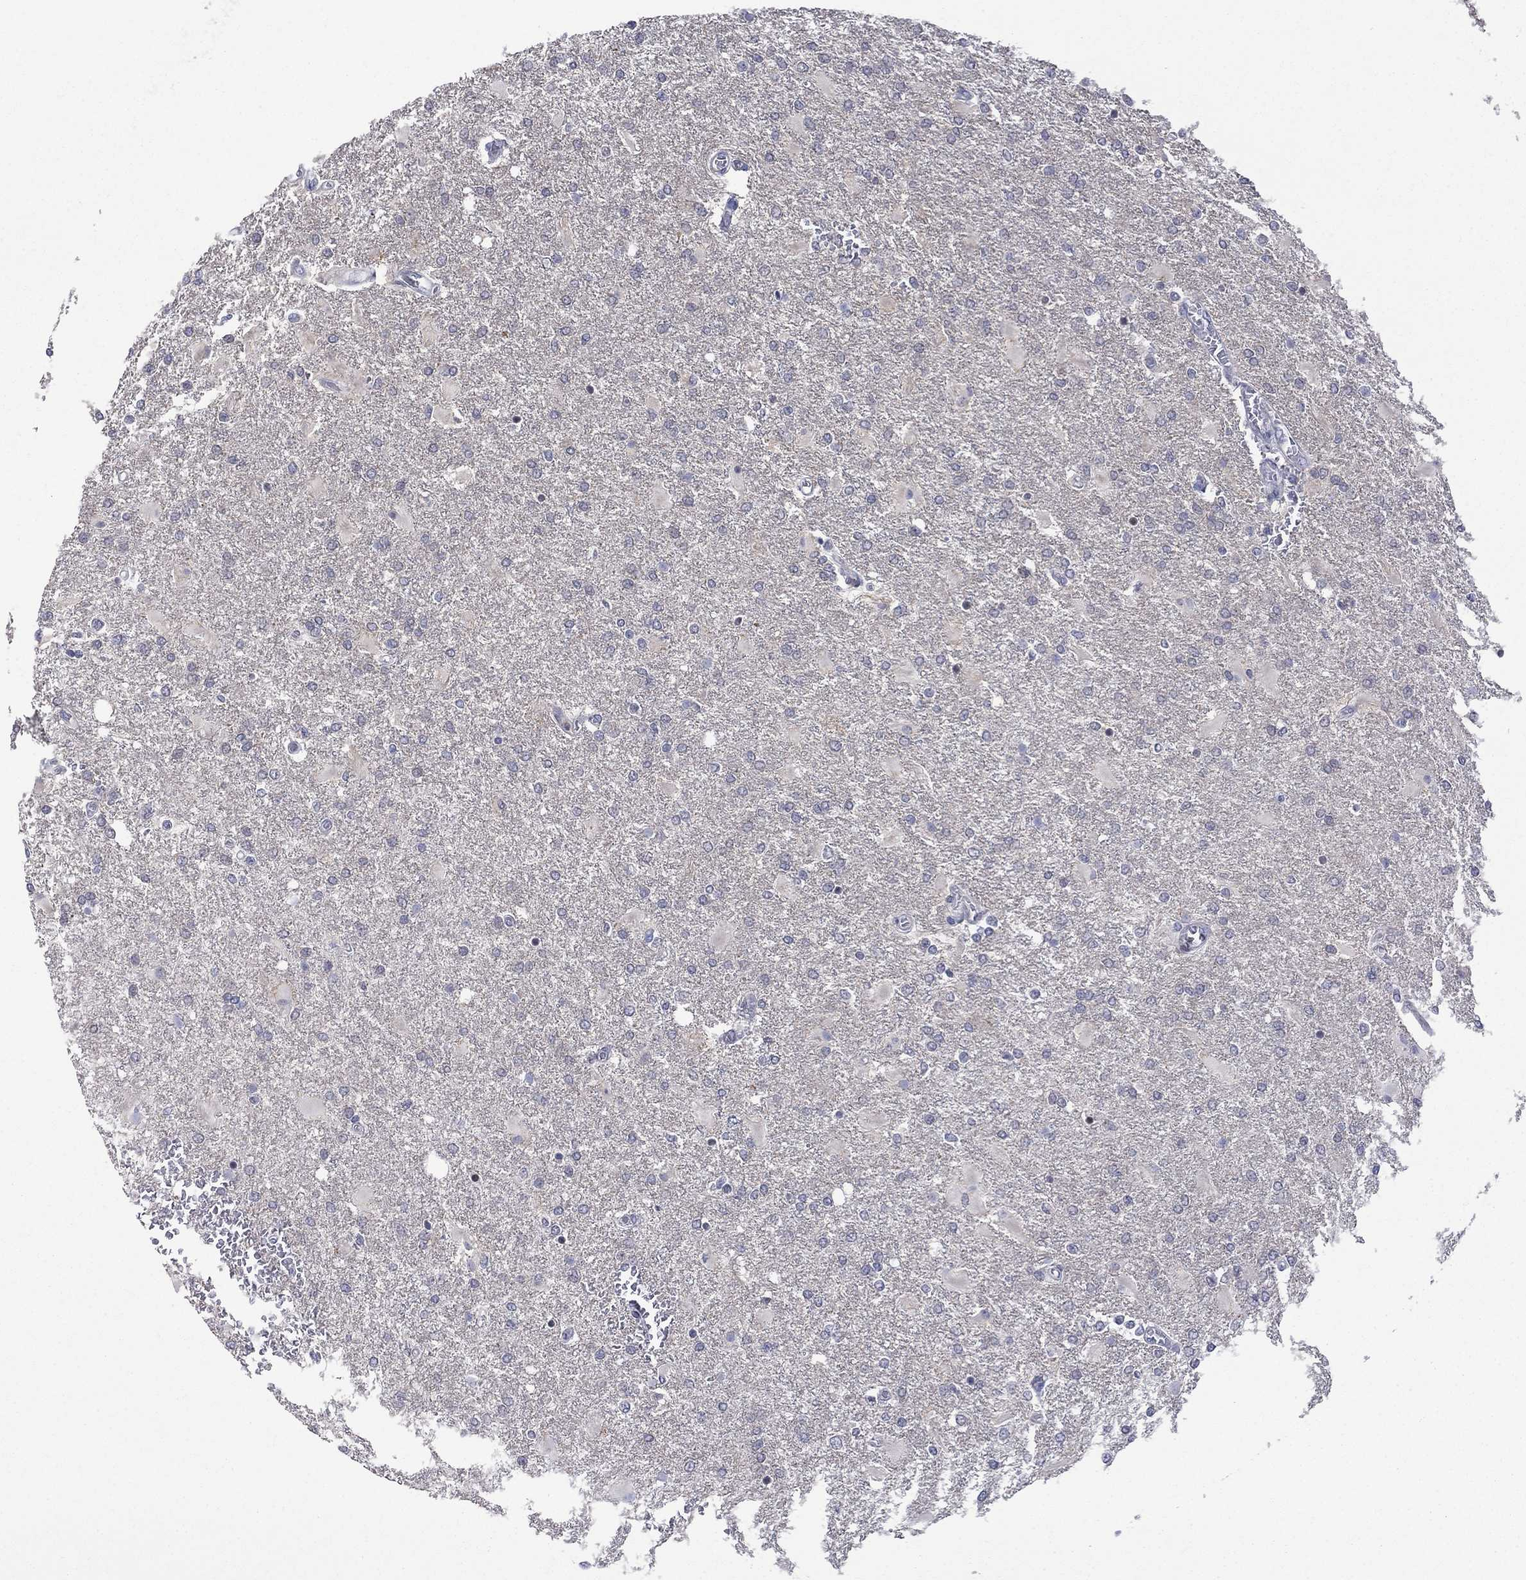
{"staining": {"intensity": "negative", "quantity": "none", "location": "none"}, "tissue": "glioma", "cell_type": "Tumor cells", "image_type": "cancer", "snomed": [{"axis": "morphology", "description": "Glioma, malignant, High grade"}, {"axis": "topography", "description": "Cerebral cortex"}], "caption": "Tumor cells show no significant positivity in glioma. (DAB (3,3'-diaminobenzidine) immunohistochemistry, high magnification).", "gene": "TTC21B", "patient": {"sex": "male", "age": 79}}